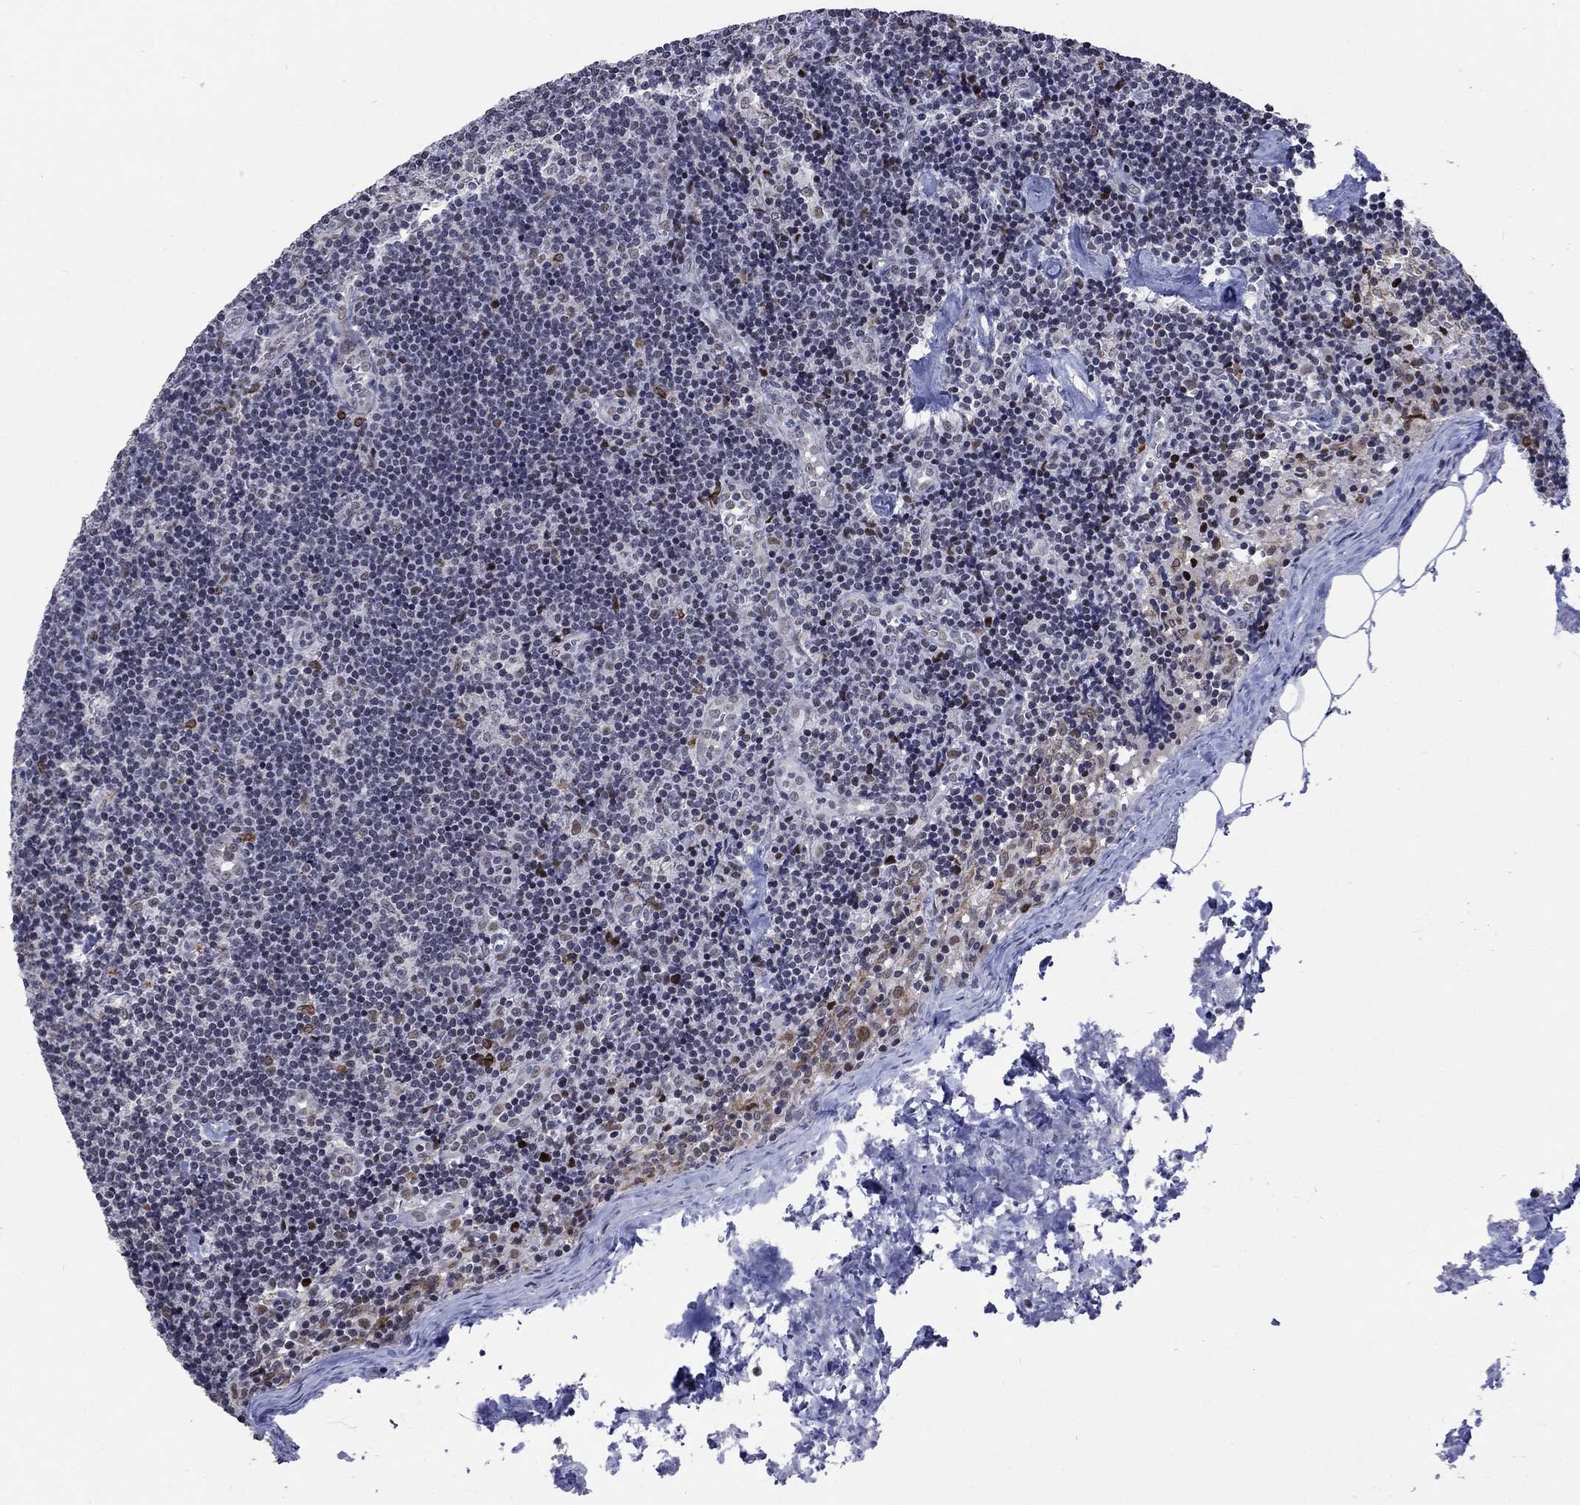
{"staining": {"intensity": "negative", "quantity": "none", "location": "none"}, "tissue": "lymph node", "cell_type": "Germinal center cells", "image_type": "normal", "snomed": [{"axis": "morphology", "description": "Normal tissue, NOS"}, {"axis": "topography", "description": "Lymph node"}], "caption": "Immunohistochemical staining of unremarkable lymph node demonstrates no significant expression in germinal center cells.", "gene": "HCFC1", "patient": {"sex": "female", "age": 51}}